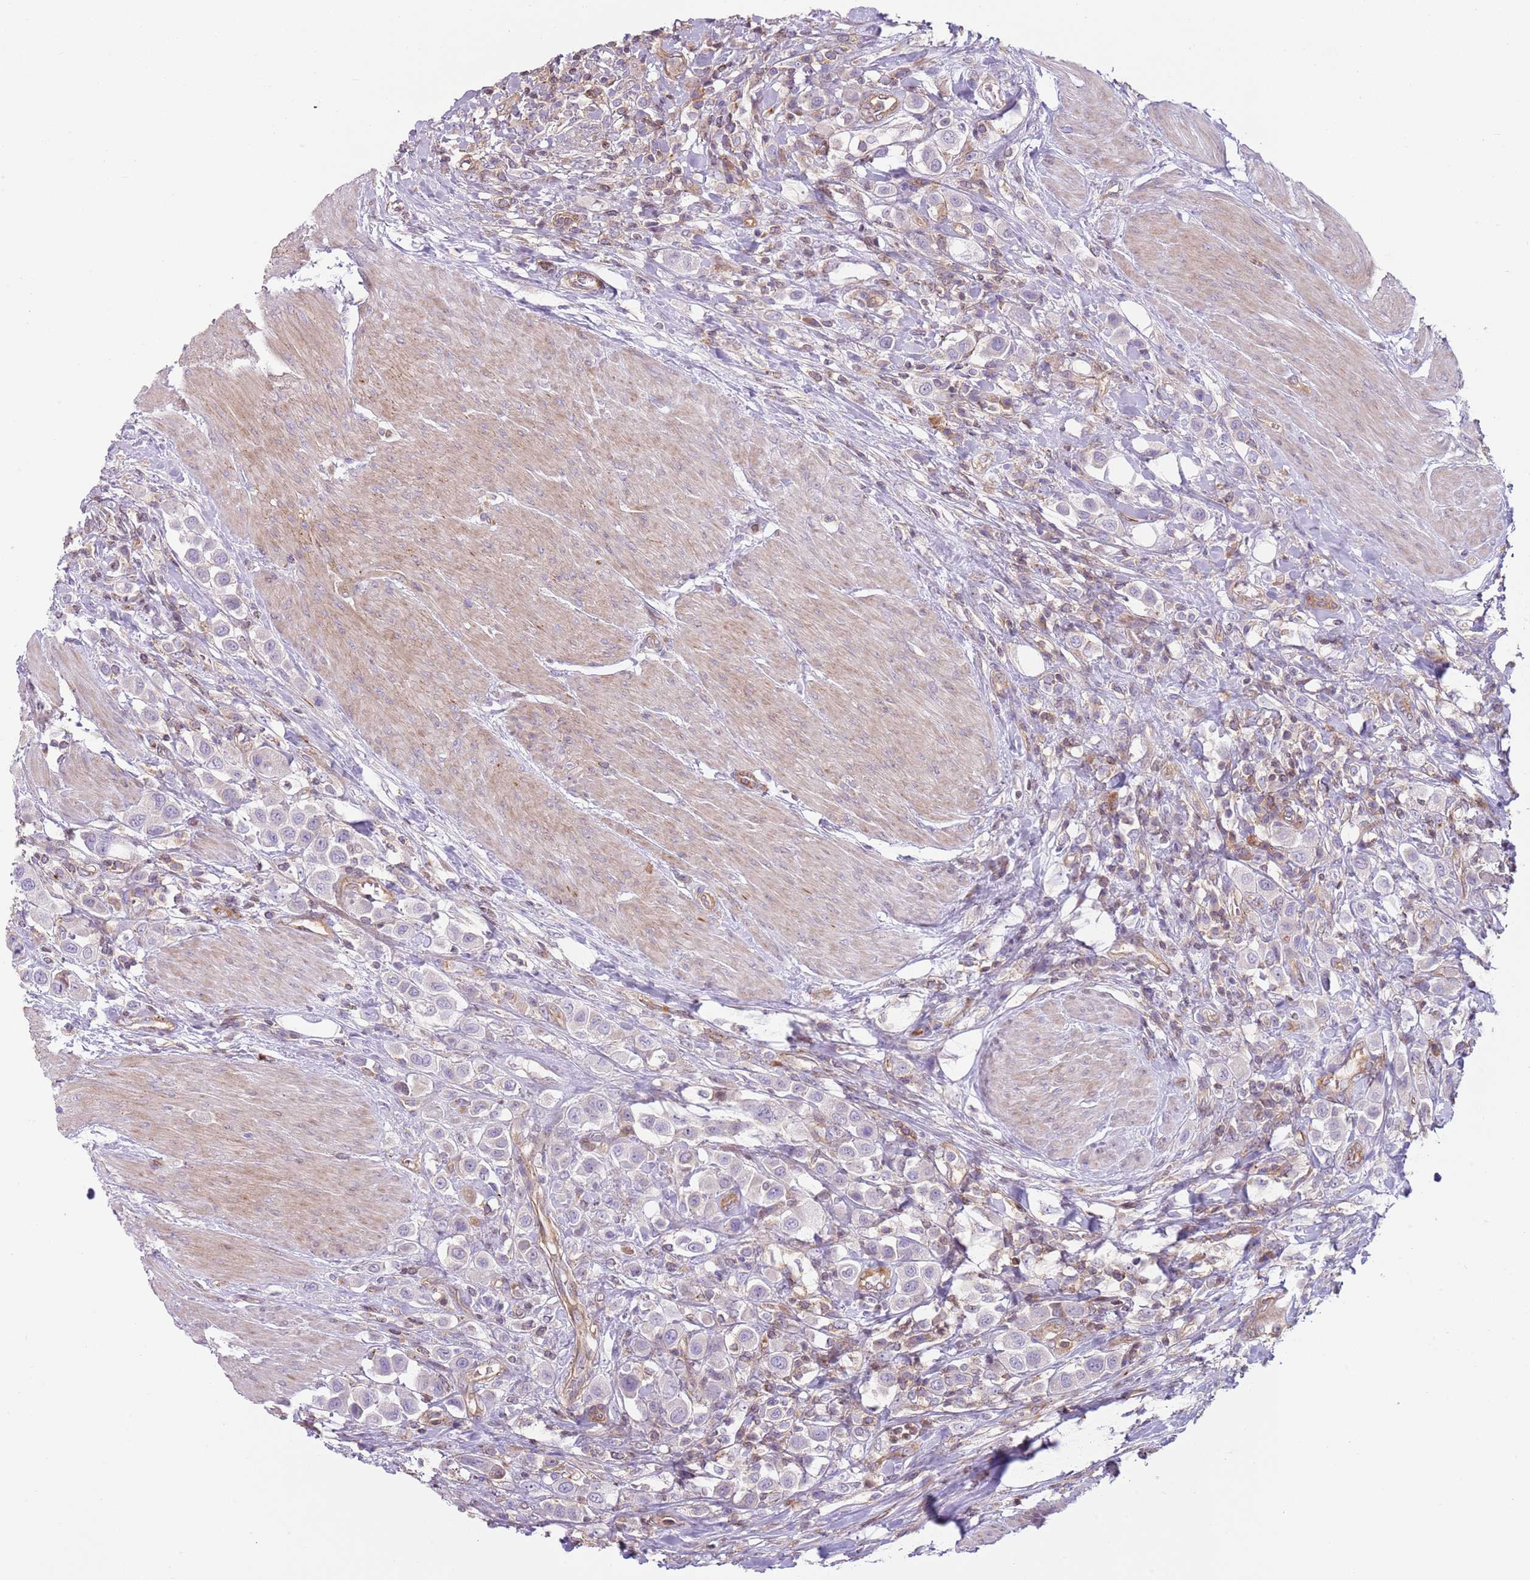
{"staining": {"intensity": "negative", "quantity": "none", "location": "none"}, "tissue": "urothelial cancer", "cell_type": "Tumor cells", "image_type": "cancer", "snomed": [{"axis": "morphology", "description": "Urothelial carcinoma, High grade"}, {"axis": "topography", "description": "Urinary bladder"}], "caption": "Histopathology image shows no protein staining in tumor cells of urothelial carcinoma (high-grade) tissue.", "gene": "GNAI3", "patient": {"sex": "male", "age": 50}}